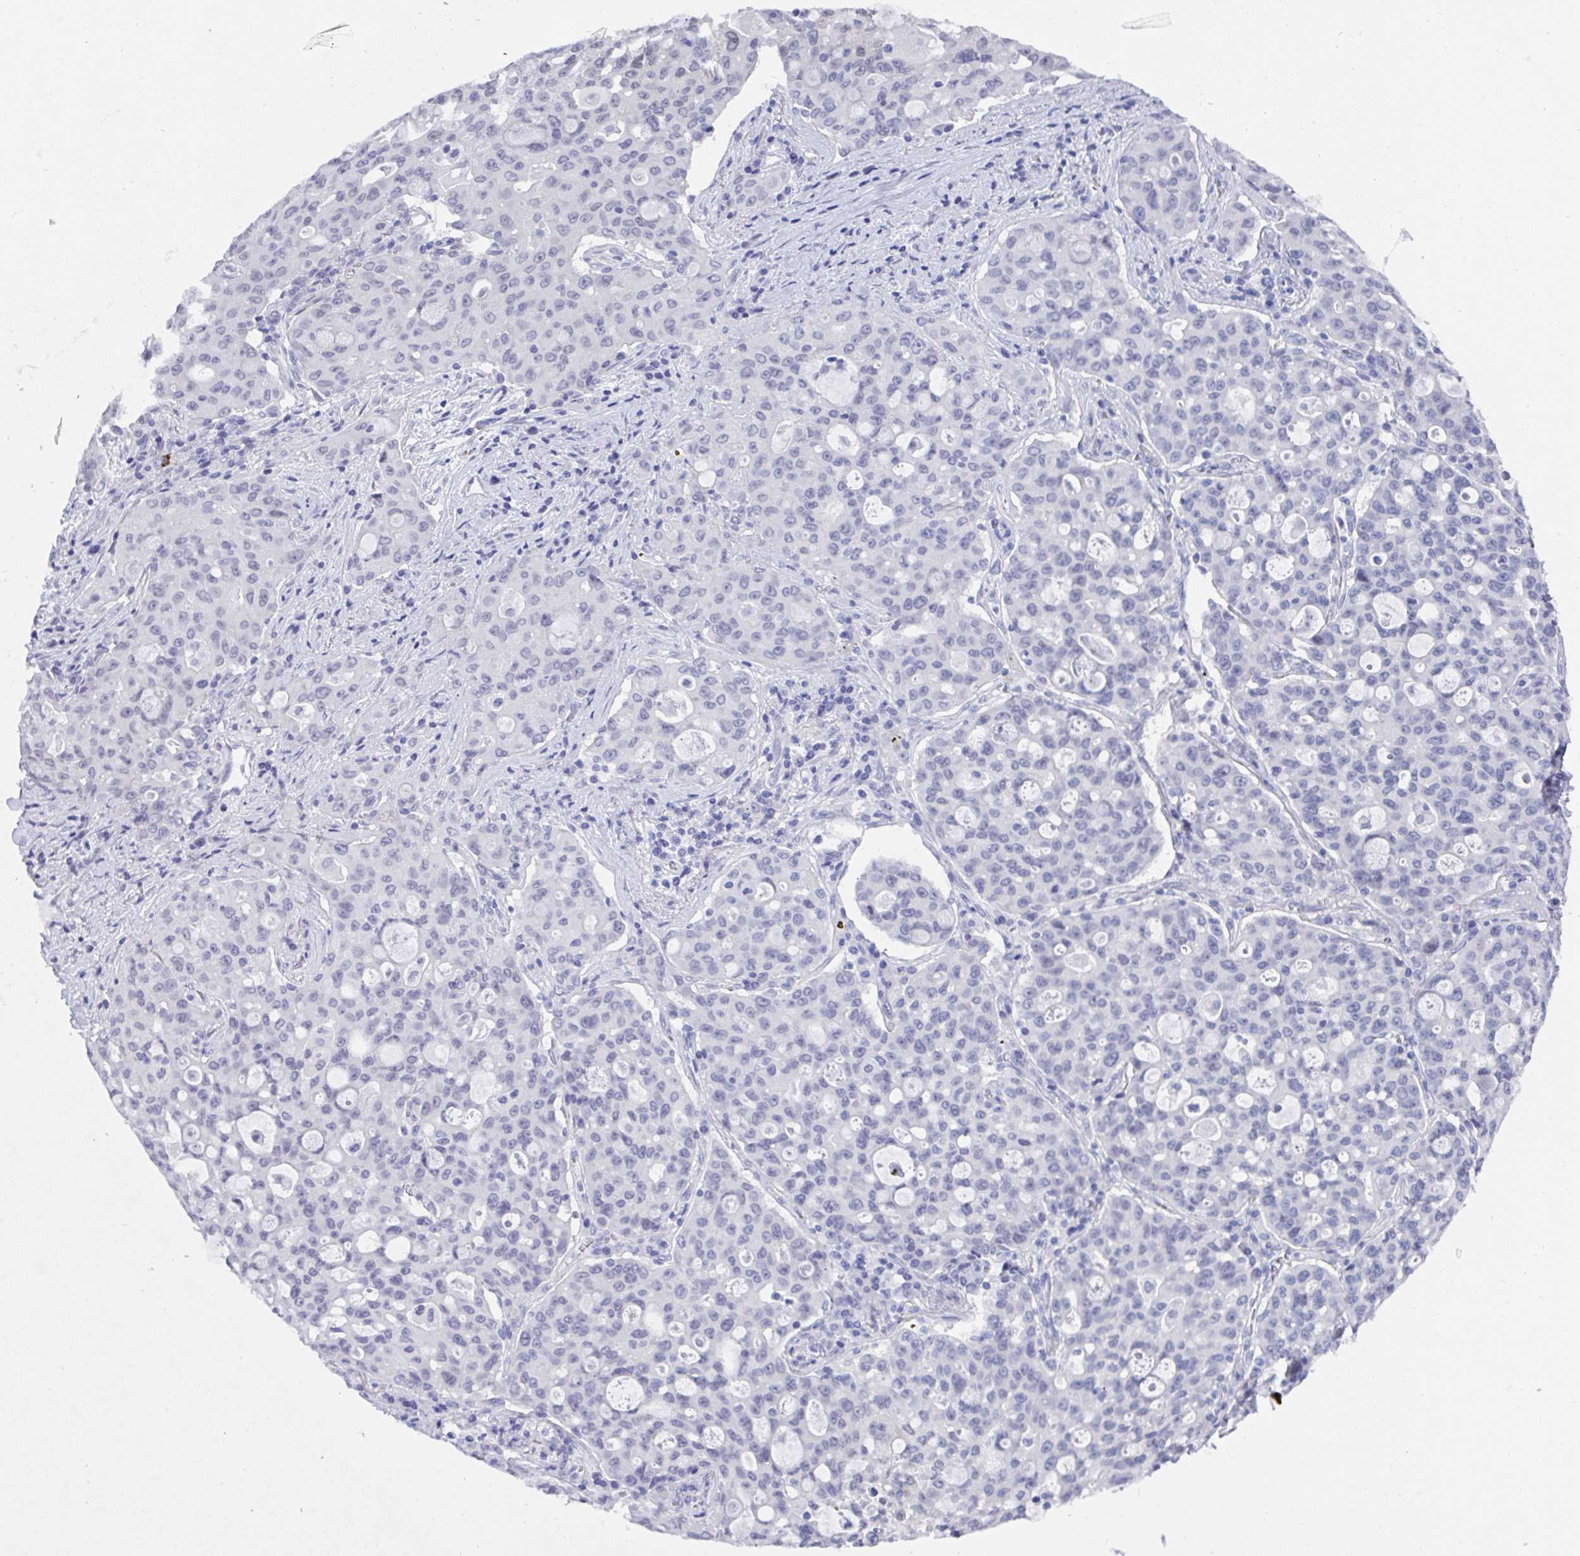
{"staining": {"intensity": "negative", "quantity": "none", "location": "none"}, "tissue": "lung cancer", "cell_type": "Tumor cells", "image_type": "cancer", "snomed": [{"axis": "morphology", "description": "Adenocarcinoma, NOS"}, {"axis": "topography", "description": "Lung"}], "caption": "Immunohistochemistry (IHC) histopathology image of human lung cancer stained for a protein (brown), which shows no staining in tumor cells.", "gene": "MFSD4A", "patient": {"sex": "female", "age": 44}}